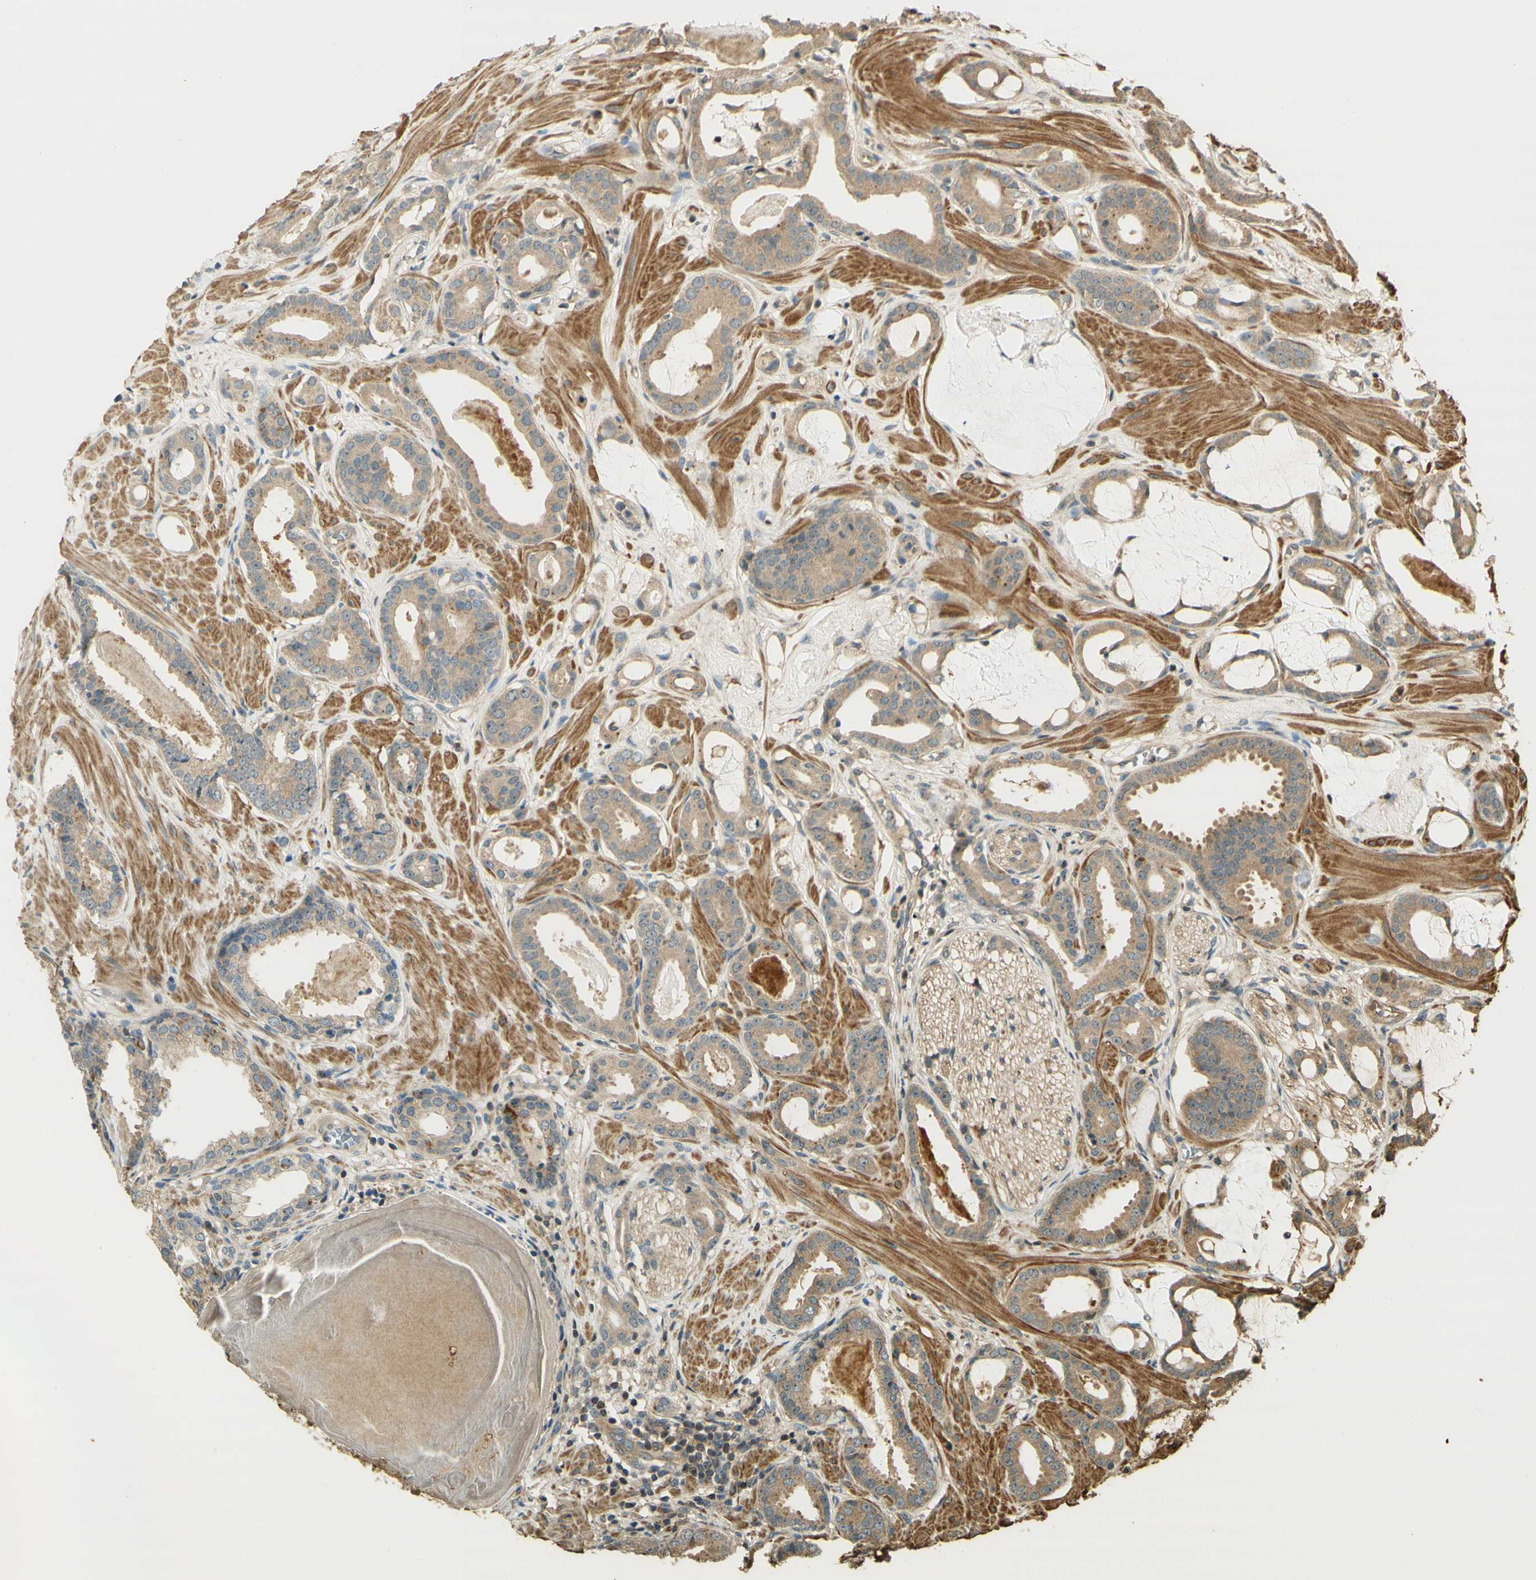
{"staining": {"intensity": "weak", "quantity": ">75%", "location": "cytoplasmic/membranous"}, "tissue": "prostate cancer", "cell_type": "Tumor cells", "image_type": "cancer", "snomed": [{"axis": "morphology", "description": "Adenocarcinoma, Low grade"}, {"axis": "topography", "description": "Prostate"}], "caption": "Immunohistochemistry (IHC) photomicrograph of prostate cancer stained for a protein (brown), which reveals low levels of weak cytoplasmic/membranous positivity in about >75% of tumor cells.", "gene": "AGER", "patient": {"sex": "male", "age": 53}}